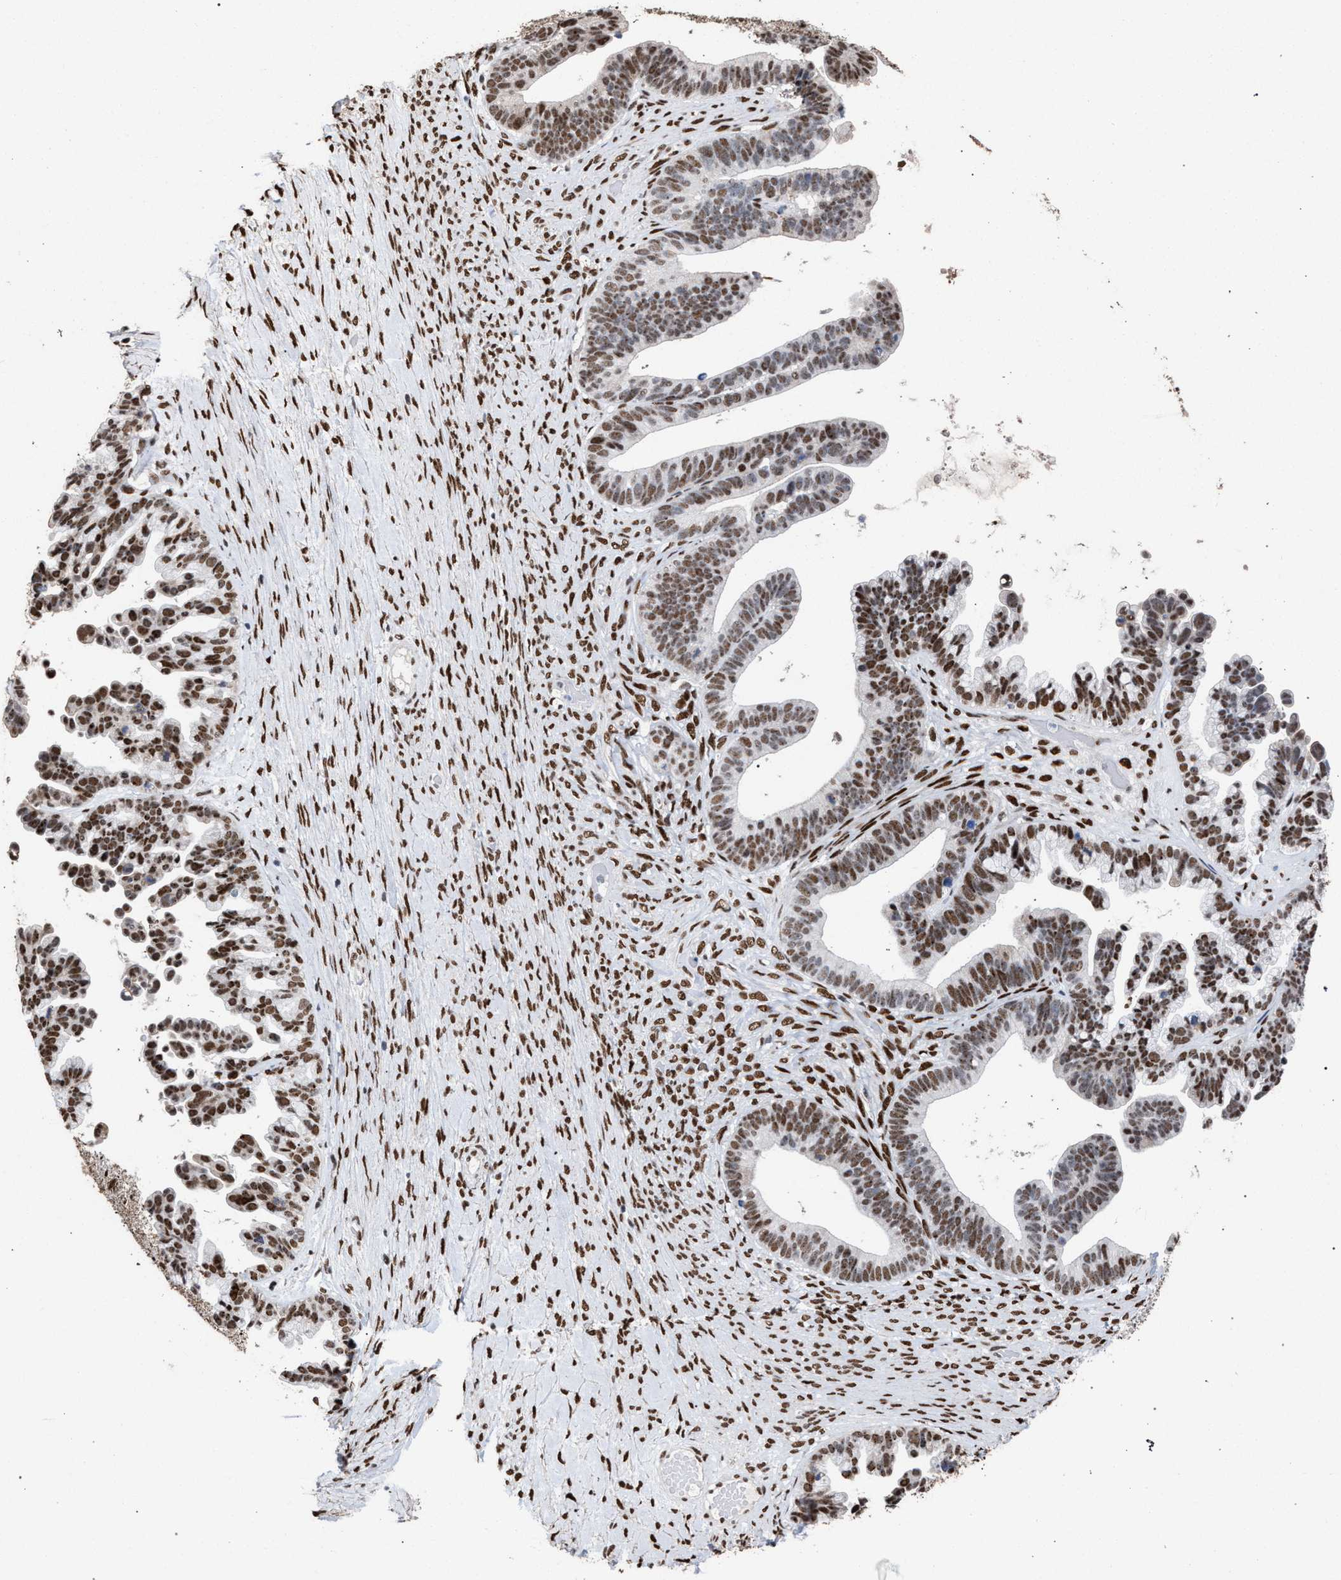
{"staining": {"intensity": "moderate", "quantity": ">75%", "location": "nuclear"}, "tissue": "ovarian cancer", "cell_type": "Tumor cells", "image_type": "cancer", "snomed": [{"axis": "morphology", "description": "Cystadenocarcinoma, serous, NOS"}, {"axis": "topography", "description": "Ovary"}], "caption": "Serous cystadenocarcinoma (ovarian) stained with DAB (3,3'-diaminobenzidine) immunohistochemistry (IHC) displays medium levels of moderate nuclear staining in approximately >75% of tumor cells. Nuclei are stained in blue.", "gene": "TP53BP1", "patient": {"sex": "female", "age": 56}}